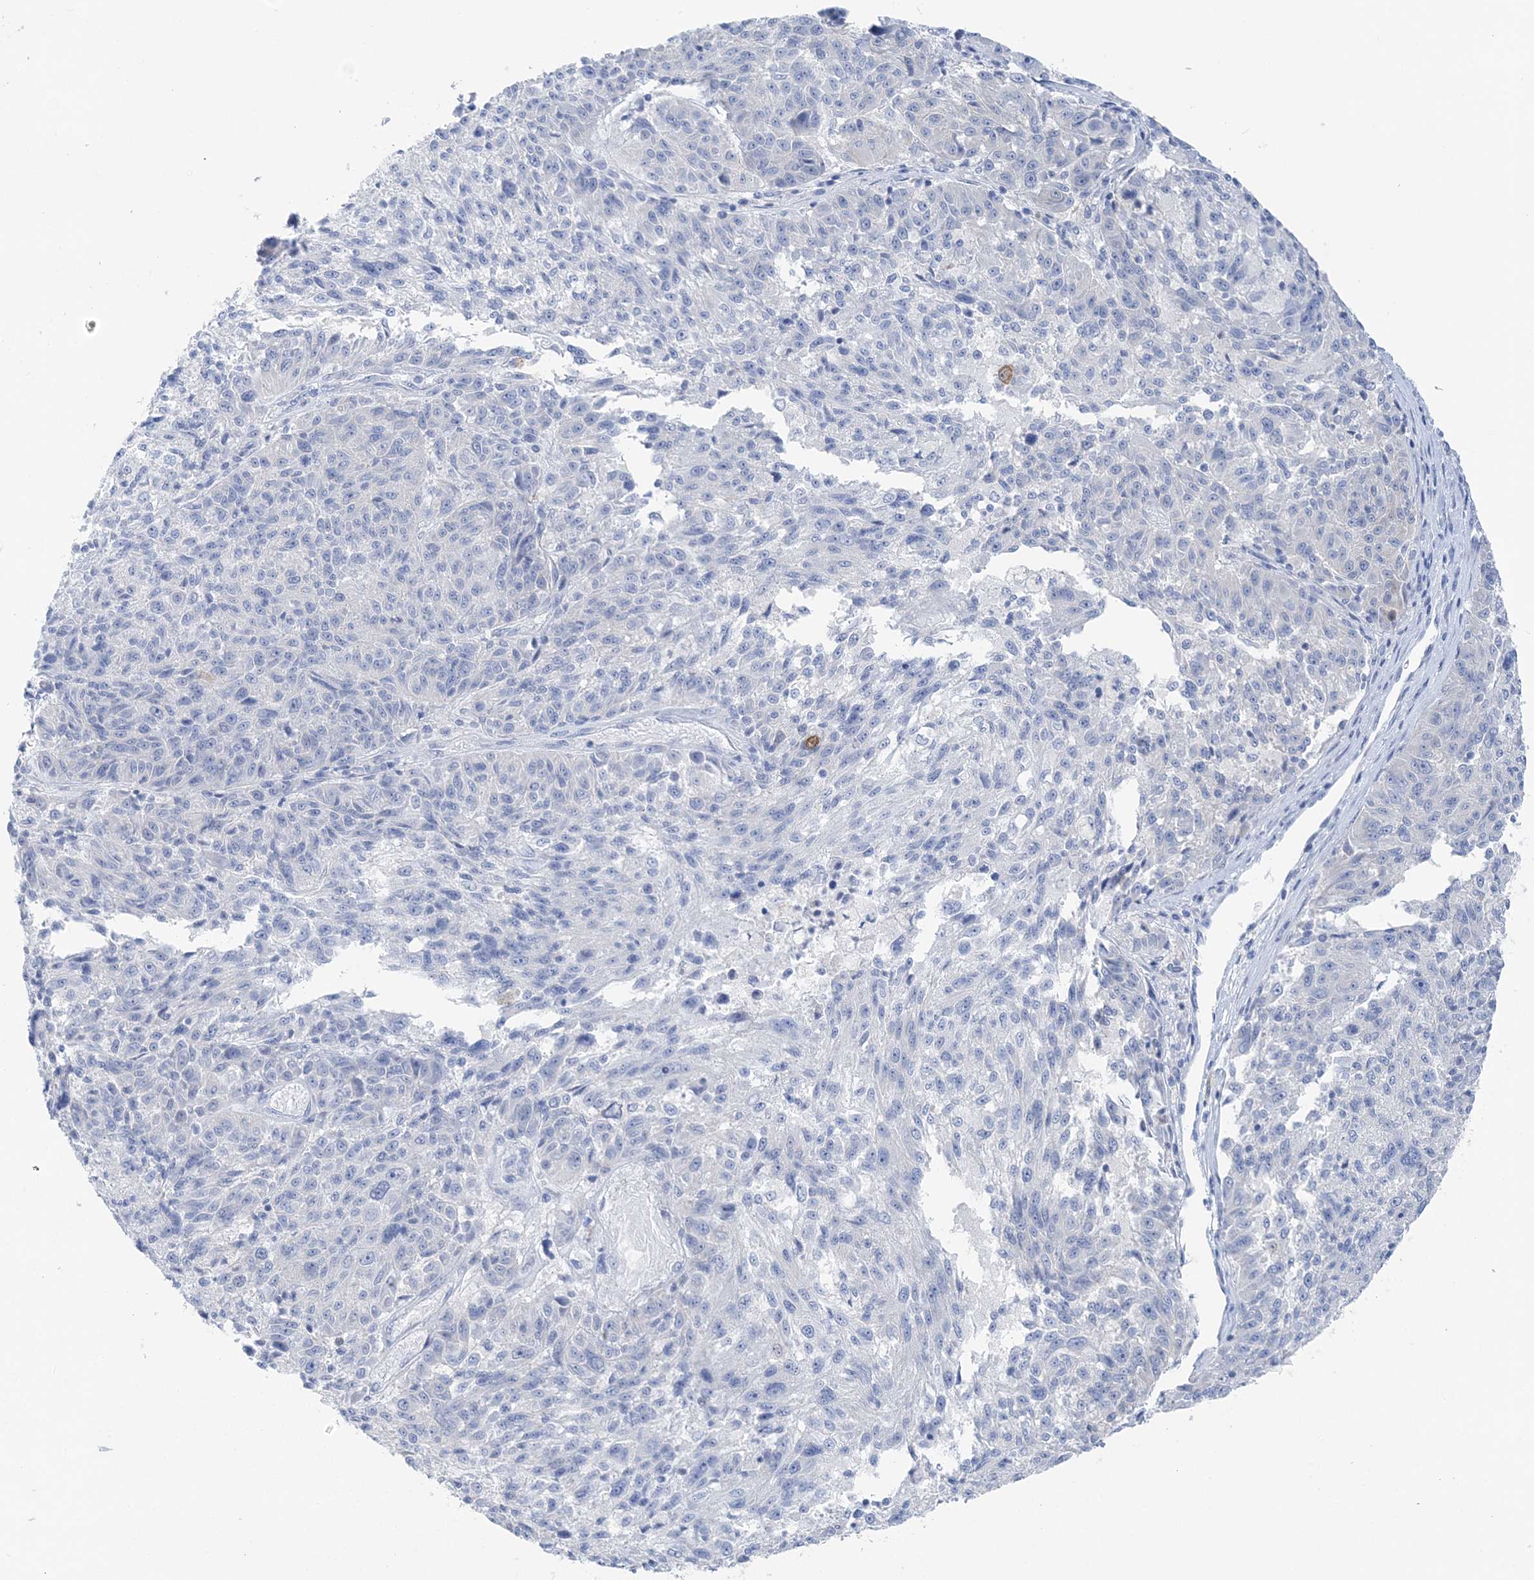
{"staining": {"intensity": "negative", "quantity": "none", "location": "none"}, "tissue": "melanoma", "cell_type": "Tumor cells", "image_type": "cancer", "snomed": [{"axis": "morphology", "description": "Malignant melanoma, NOS"}, {"axis": "topography", "description": "Skin"}], "caption": "Immunohistochemical staining of melanoma reveals no significant expression in tumor cells.", "gene": "HMGCS1", "patient": {"sex": "male", "age": 53}}